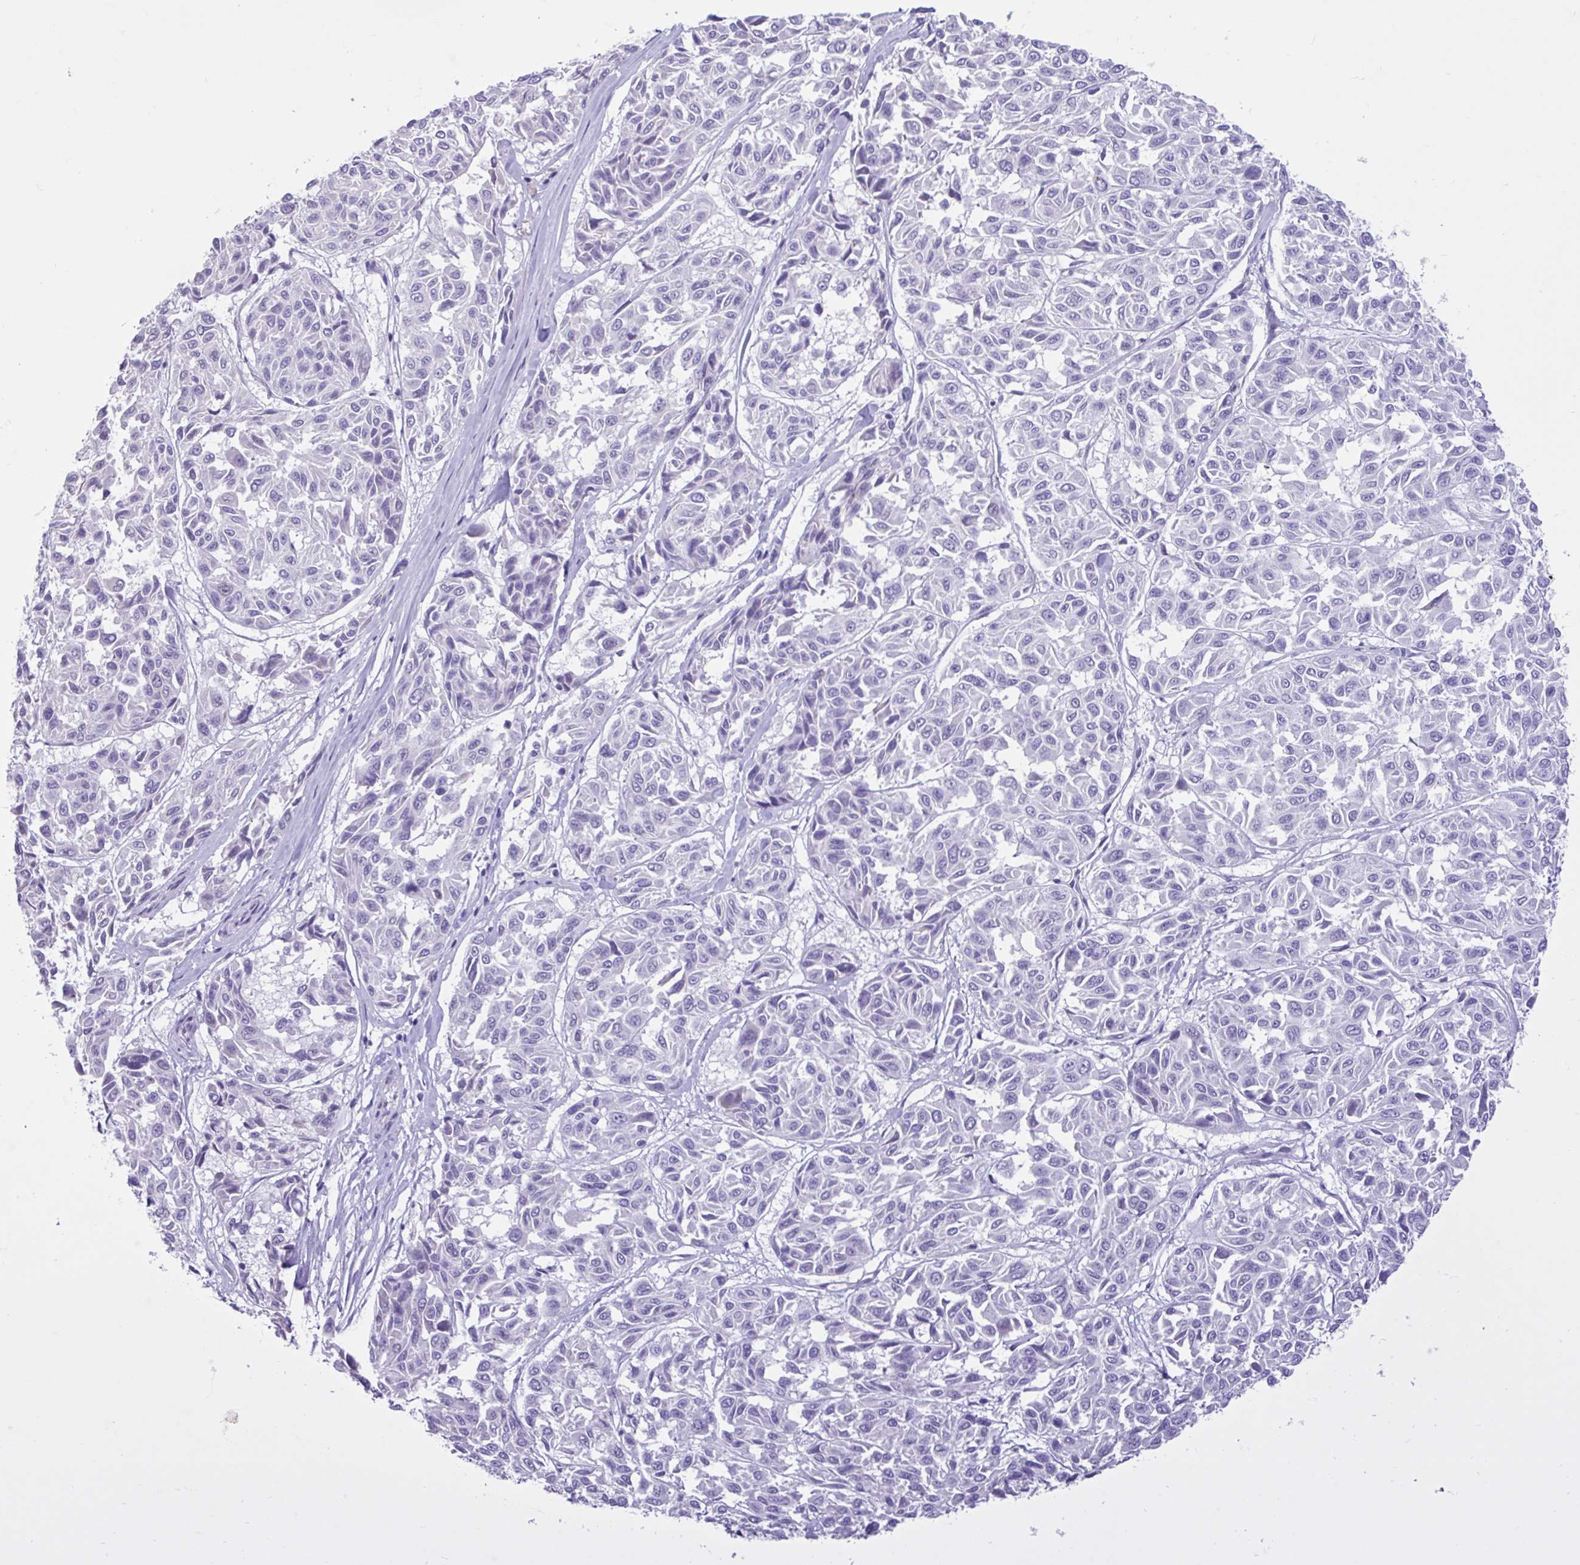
{"staining": {"intensity": "negative", "quantity": "none", "location": "none"}, "tissue": "melanoma", "cell_type": "Tumor cells", "image_type": "cancer", "snomed": [{"axis": "morphology", "description": "Malignant melanoma, NOS"}, {"axis": "topography", "description": "Skin"}], "caption": "Protein analysis of melanoma displays no significant staining in tumor cells.", "gene": "FAM153A", "patient": {"sex": "female", "age": 66}}